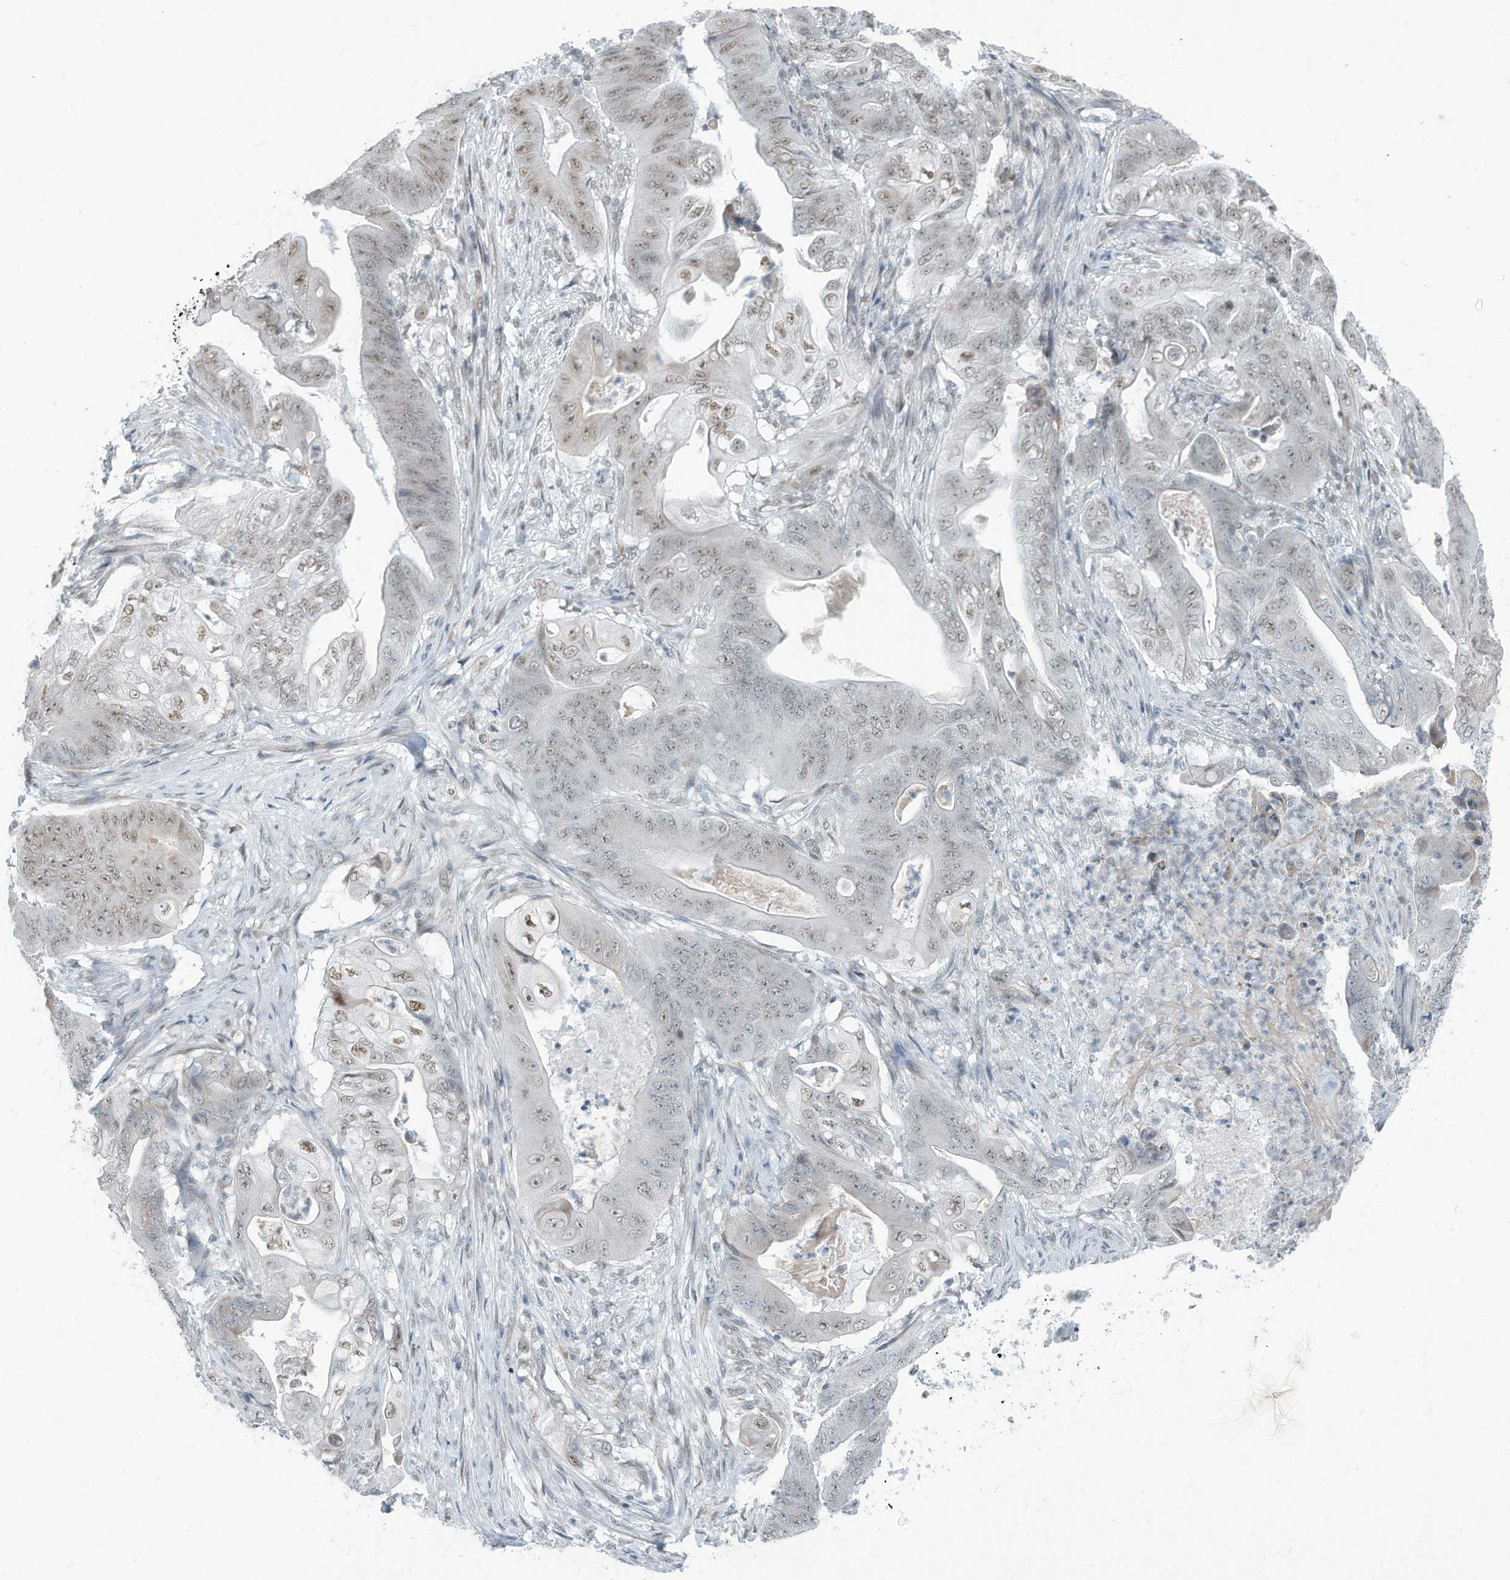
{"staining": {"intensity": "moderate", "quantity": ">75%", "location": "nuclear"}, "tissue": "stomach cancer", "cell_type": "Tumor cells", "image_type": "cancer", "snomed": [{"axis": "morphology", "description": "Adenocarcinoma, NOS"}, {"axis": "topography", "description": "Stomach"}], "caption": "Protein staining of stomach cancer tissue demonstrates moderate nuclear staining in approximately >75% of tumor cells.", "gene": "SARNP", "patient": {"sex": "female", "age": 73}}